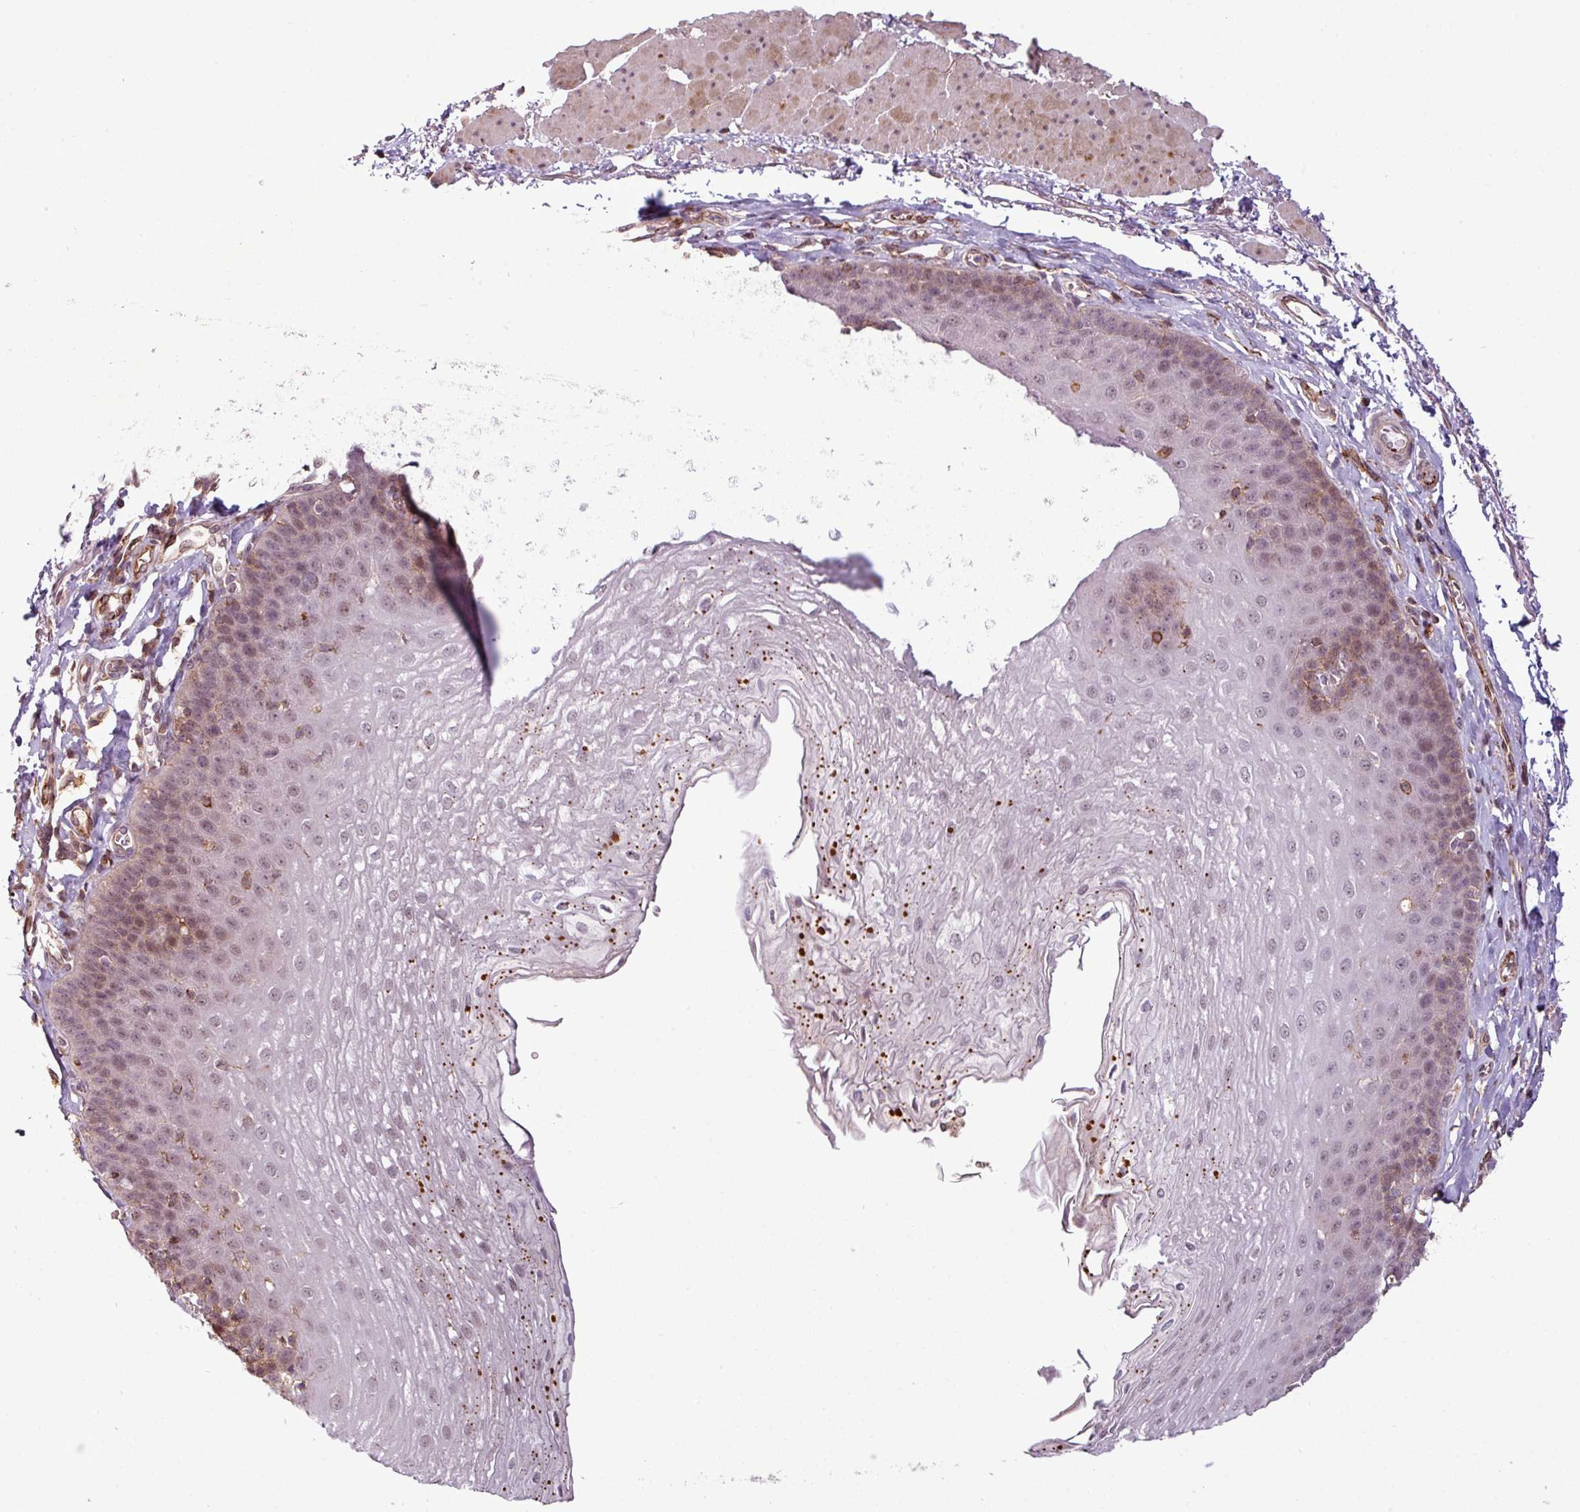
{"staining": {"intensity": "weak", "quantity": "25%-75%", "location": "cytoplasmic/membranous,nuclear"}, "tissue": "esophagus", "cell_type": "Squamous epithelial cells", "image_type": "normal", "snomed": [{"axis": "morphology", "description": "Normal tissue, NOS"}, {"axis": "topography", "description": "Esophagus"}], "caption": "This image shows benign esophagus stained with IHC to label a protein in brown. The cytoplasmic/membranous,nuclear of squamous epithelial cells show weak positivity for the protein. Nuclei are counter-stained blue.", "gene": "ZC2HC1C", "patient": {"sex": "female", "age": 81}}